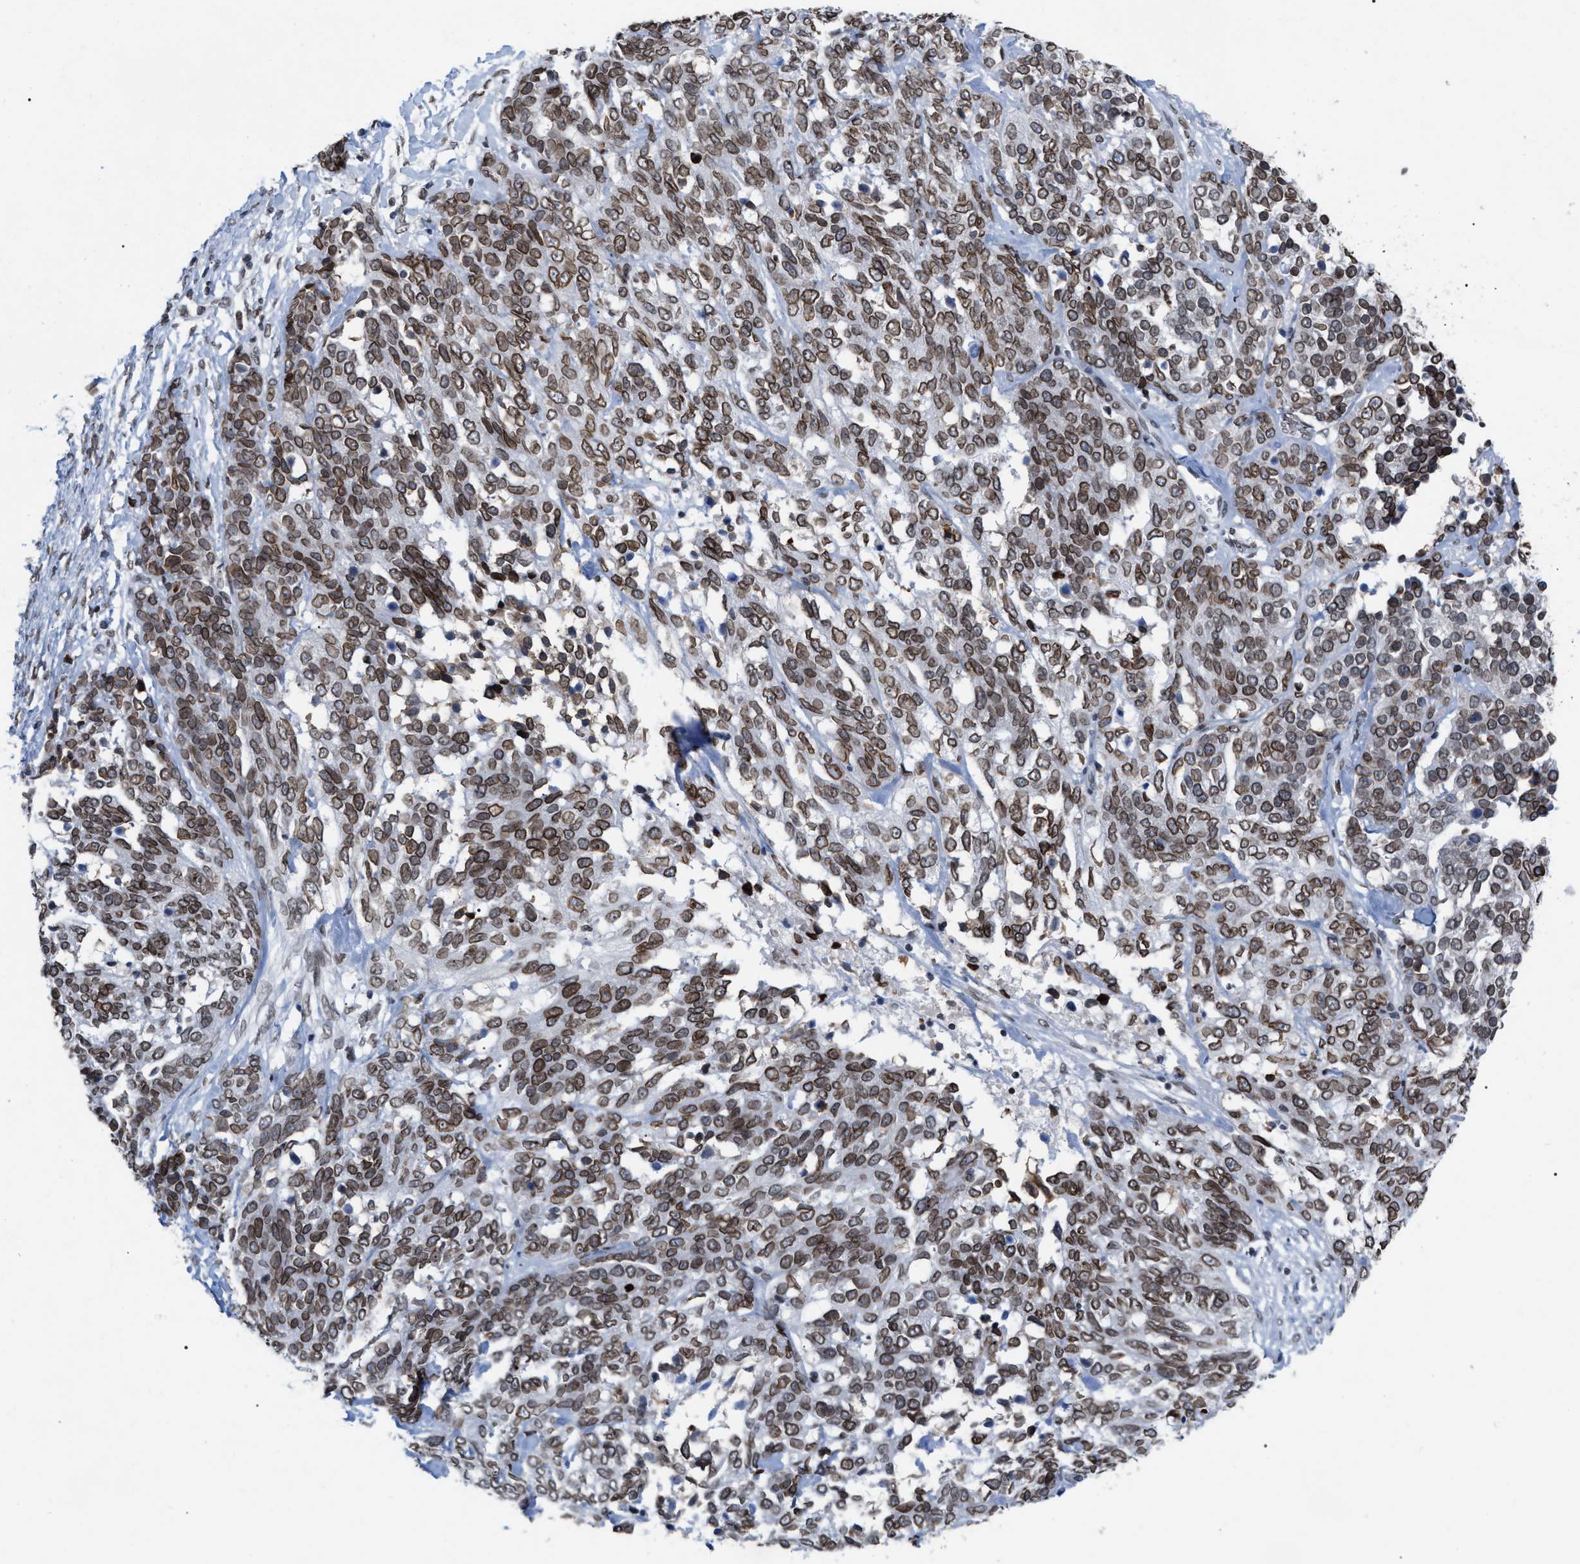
{"staining": {"intensity": "strong", "quantity": ">75%", "location": "cytoplasmic/membranous,nuclear"}, "tissue": "ovarian cancer", "cell_type": "Tumor cells", "image_type": "cancer", "snomed": [{"axis": "morphology", "description": "Cystadenocarcinoma, serous, NOS"}, {"axis": "topography", "description": "Ovary"}], "caption": "DAB (3,3'-diaminobenzidine) immunohistochemical staining of human ovarian cancer displays strong cytoplasmic/membranous and nuclear protein positivity in approximately >75% of tumor cells.", "gene": "TPR", "patient": {"sex": "female", "age": 44}}